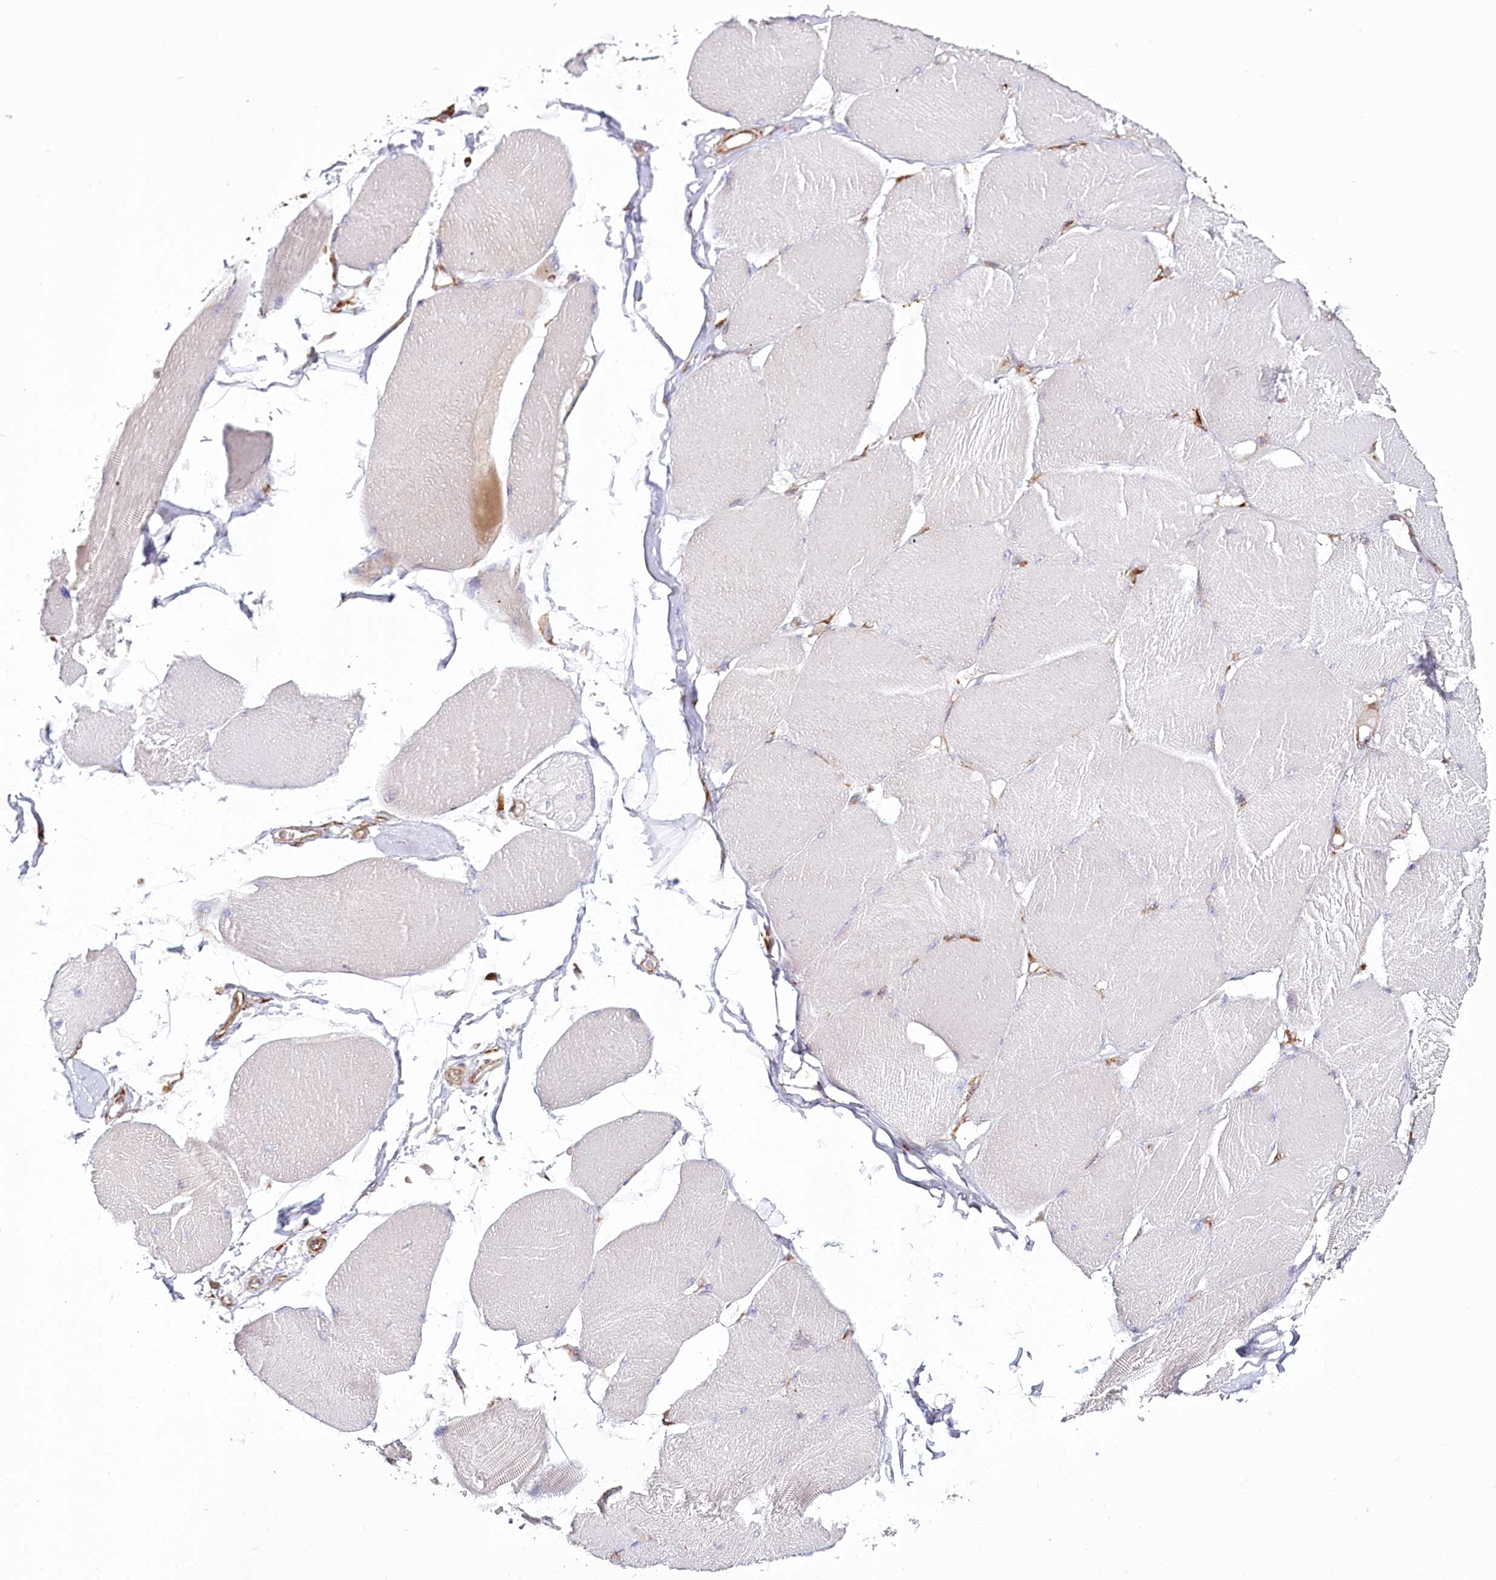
{"staining": {"intensity": "negative", "quantity": "none", "location": "none"}, "tissue": "skeletal muscle", "cell_type": "Myocytes", "image_type": "normal", "snomed": [{"axis": "morphology", "description": "Normal tissue, NOS"}, {"axis": "topography", "description": "Skin"}, {"axis": "topography", "description": "Skeletal muscle"}], "caption": "Immunohistochemistry image of unremarkable skeletal muscle stained for a protein (brown), which displays no positivity in myocytes.", "gene": "POGLUT1", "patient": {"sex": "male", "age": 83}}